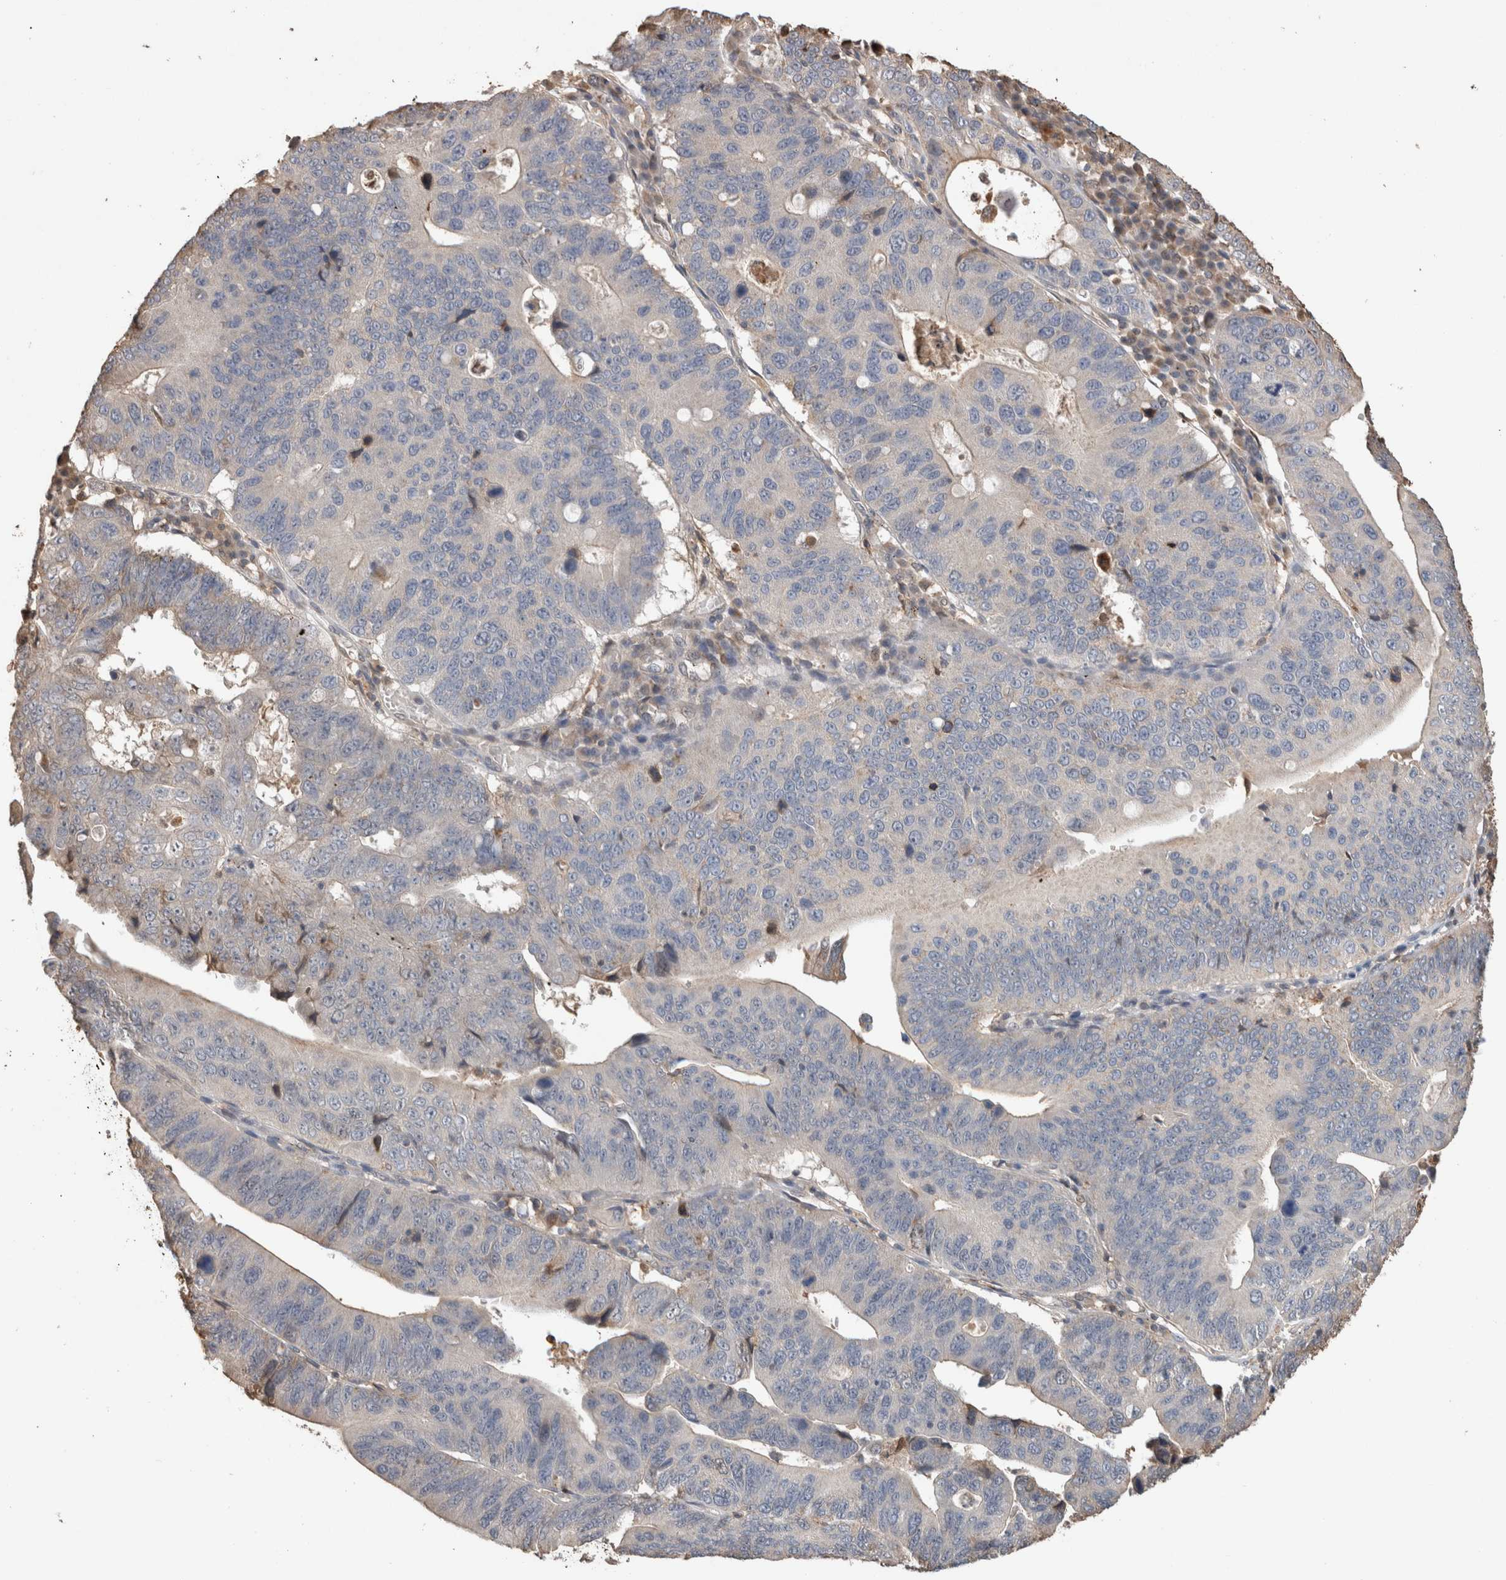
{"staining": {"intensity": "negative", "quantity": "none", "location": "none"}, "tissue": "stomach cancer", "cell_type": "Tumor cells", "image_type": "cancer", "snomed": [{"axis": "morphology", "description": "Adenocarcinoma, NOS"}, {"axis": "topography", "description": "Stomach"}], "caption": "The image shows no staining of tumor cells in stomach adenocarcinoma.", "gene": "TRIM5", "patient": {"sex": "male", "age": 59}}